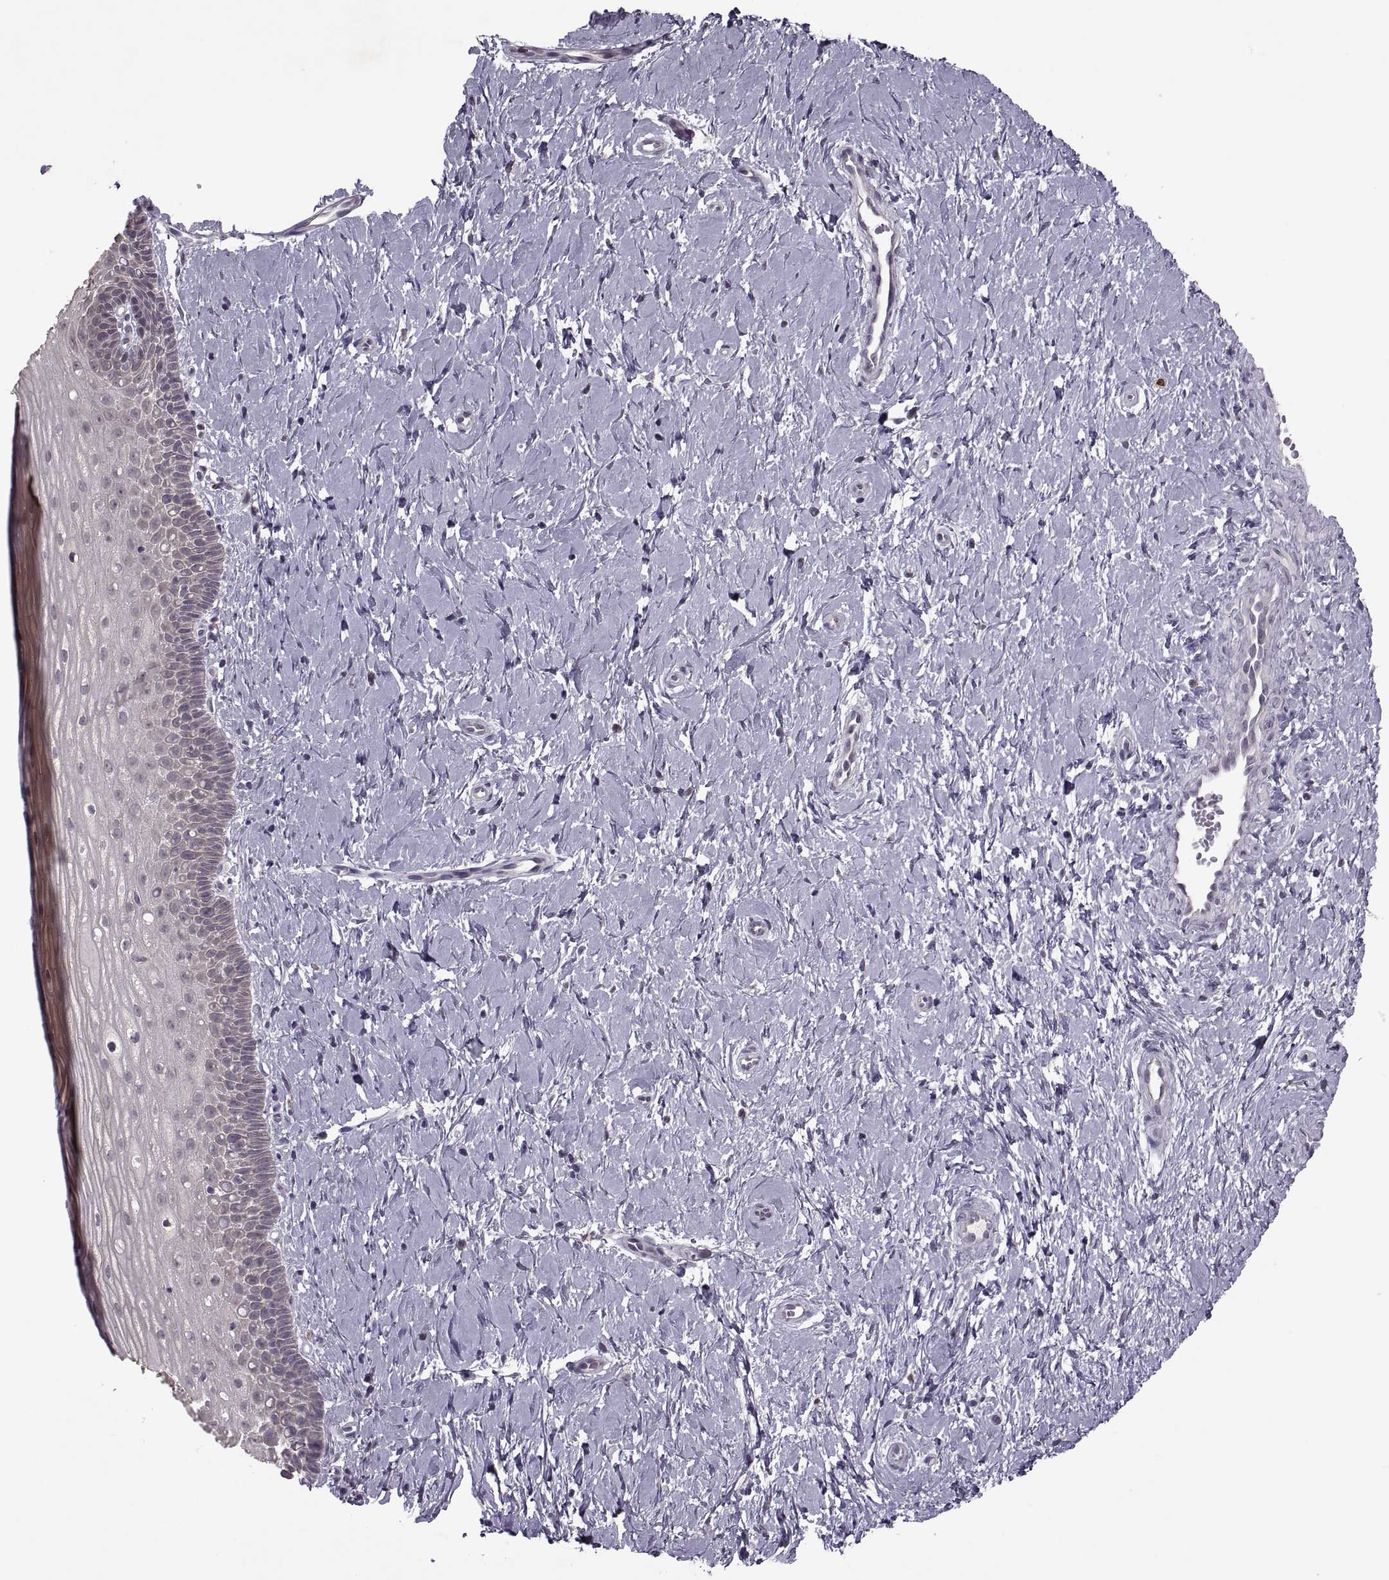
{"staining": {"intensity": "negative", "quantity": "none", "location": "none"}, "tissue": "cervix", "cell_type": "Glandular cells", "image_type": "normal", "snomed": [{"axis": "morphology", "description": "Normal tissue, NOS"}, {"axis": "topography", "description": "Cervix"}], "caption": "An IHC histopathology image of unremarkable cervix is shown. There is no staining in glandular cells of cervix. The staining was performed using DAB (3,3'-diaminobenzidine) to visualize the protein expression in brown, while the nuclei were stained in blue with hematoxylin (Magnification: 20x).", "gene": "MGAT4D", "patient": {"sex": "female", "age": 37}}